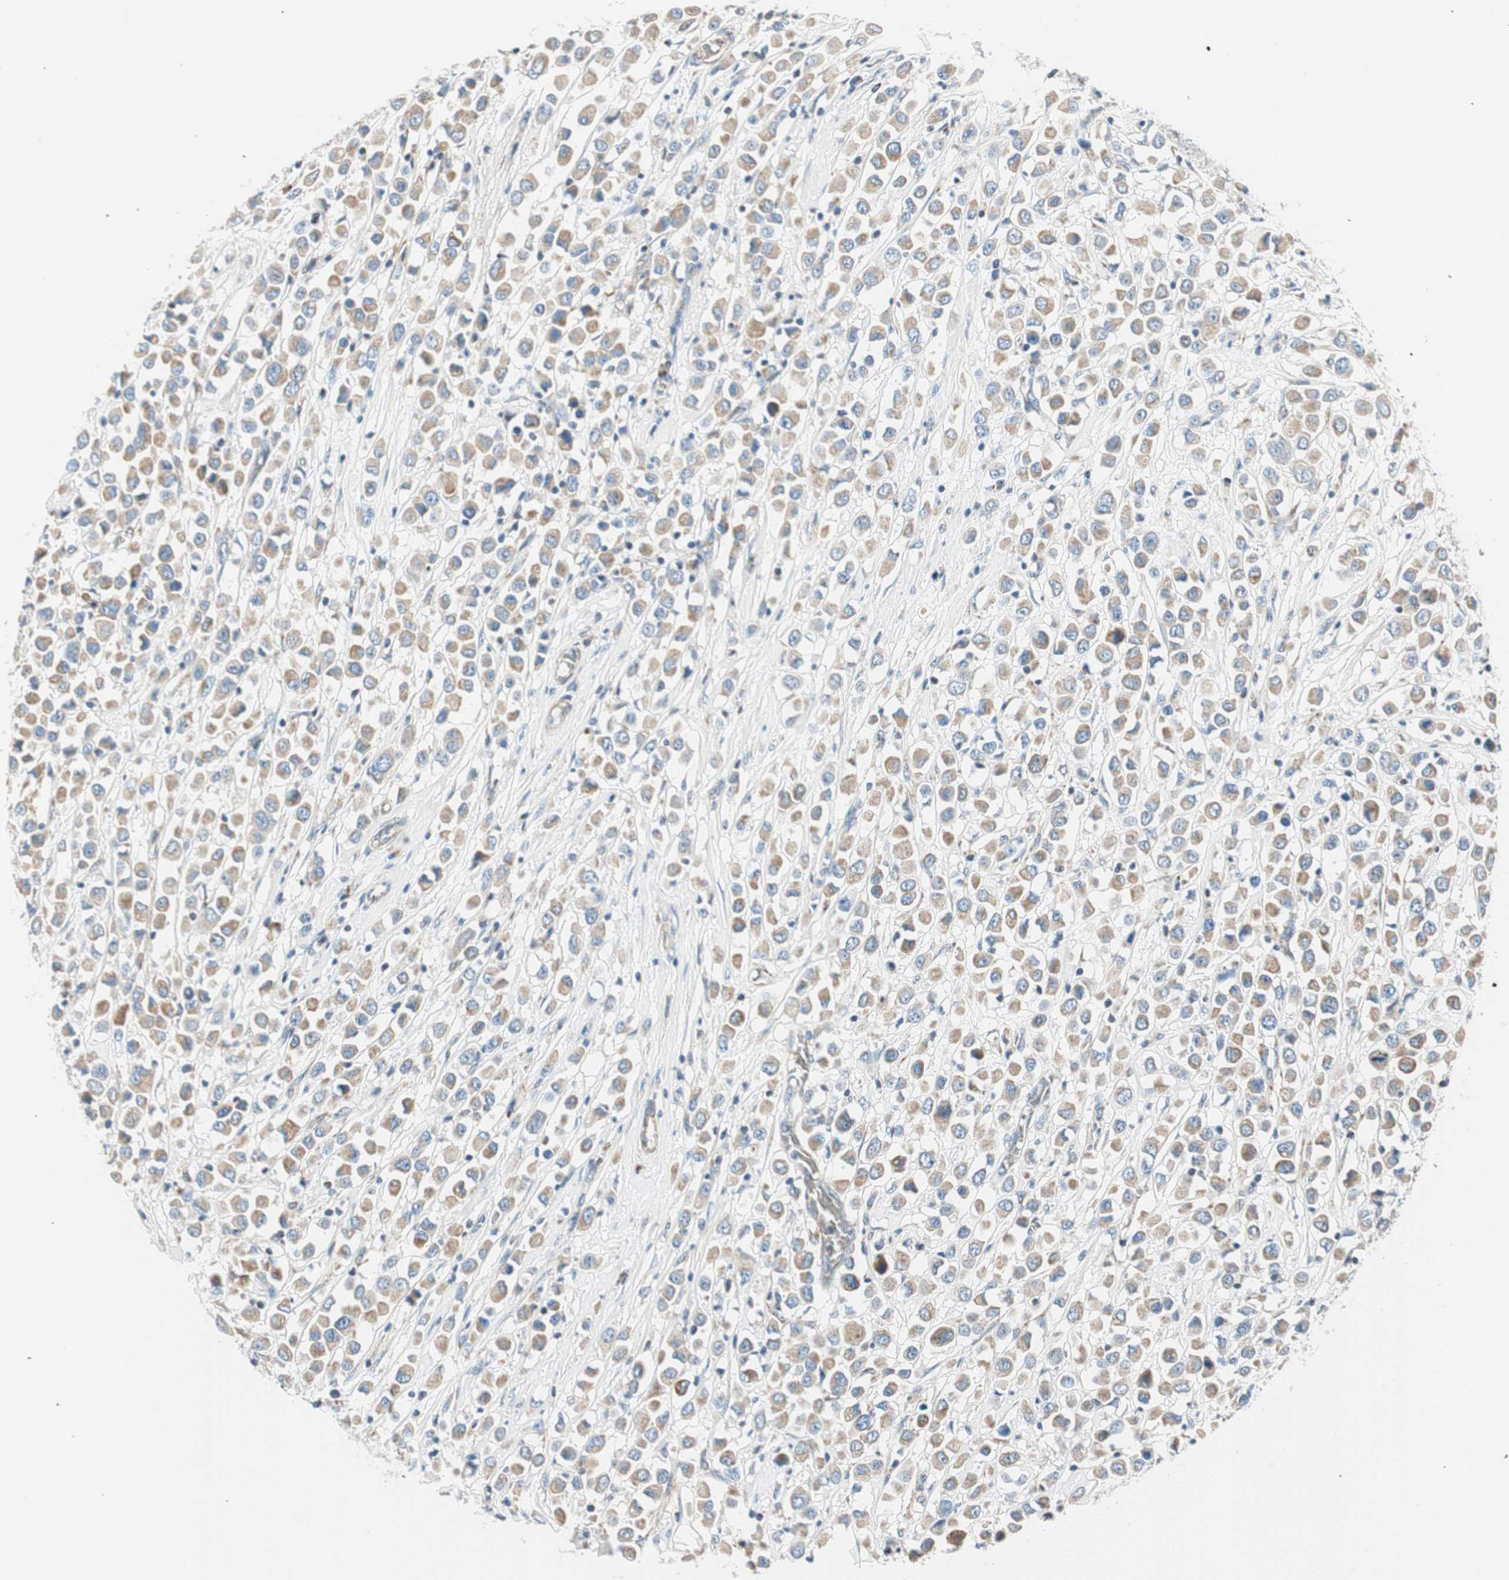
{"staining": {"intensity": "moderate", "quantity": ">75%", "location": "cytoplasmic/membranous"}, "tissue": "breast cancer", "cell_type": "Tumor cells", "image_type": "cancer", "snomed": [{"axis": "morphology", "description": "Duct carcinoma"}, {"axis": "topography", "description": "Breast"}], "caption": "Protein expression by IHC shows moderate cytoplasmic/membranous positivity in approximately >75% of tumor cells in breast intraductal carcinoma.", "gene": "RORB", "patient": {"sex": "female", "age": 61}}